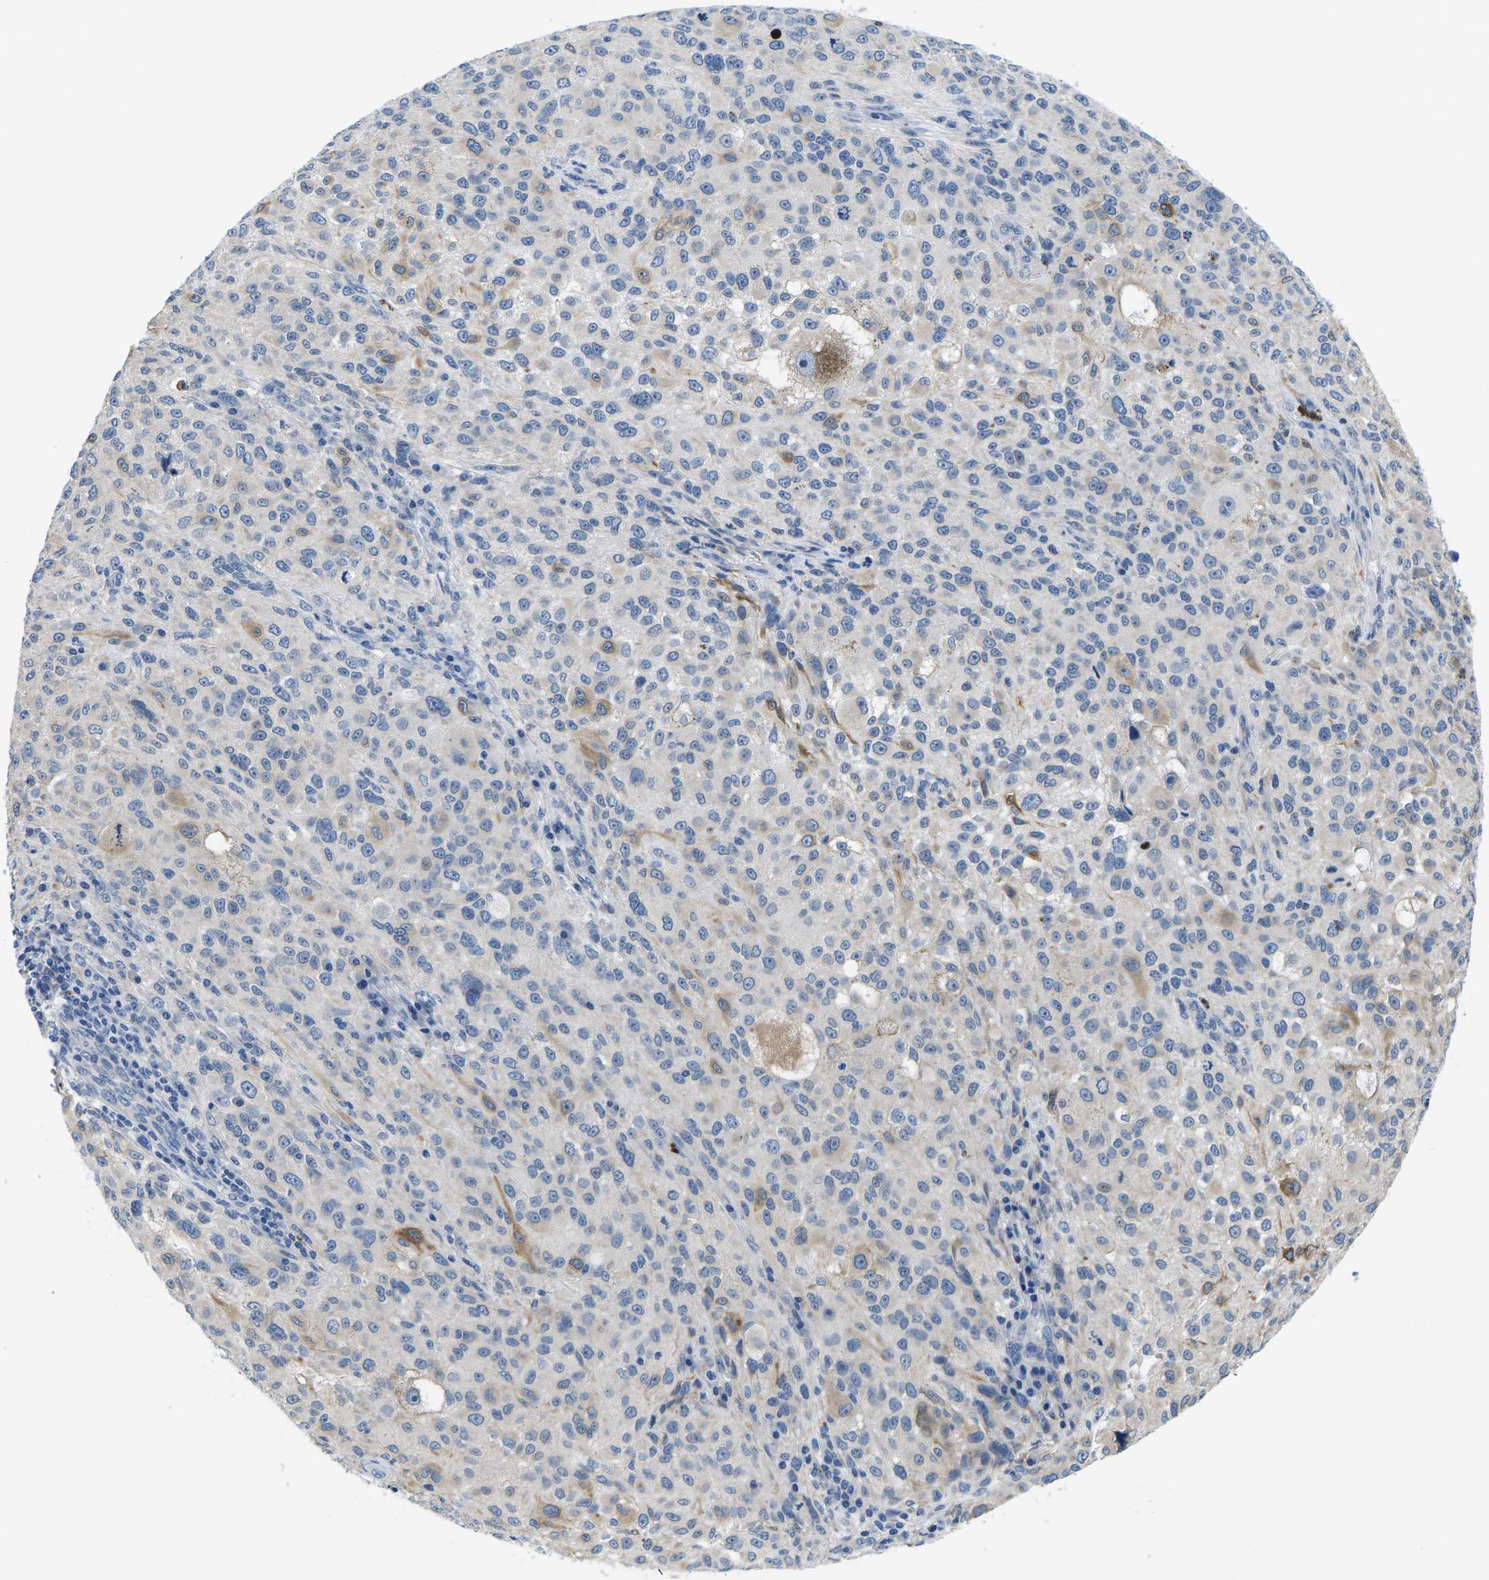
{"staining": {"intensity": "negative", "quantity": "none", "location": "none"}, "tissue": "melanoma", "cell_type": "Tumor cells", "image_type": "cancer", "snomed": [{"axis": "morphology", "description": "Necrosis, NOS"}, {"axis": "morphology", "description": "Malignant melanoma, NOS"}, {"axis": "topography", "description": "Skin"}], "caption": "An IHC photomicrograph of malignant melanoma is shown. There is no staining in tumor cells of malignant melanoma. (Stains: DAB (3,3'-diaminobenzidine) immunohistochemistry with hematoxylin counter stain, Microscopy: brightfield microscopy at high magnification).", "gene": "TSPAN2", "patient": {"sex": "female", "age": 87}}